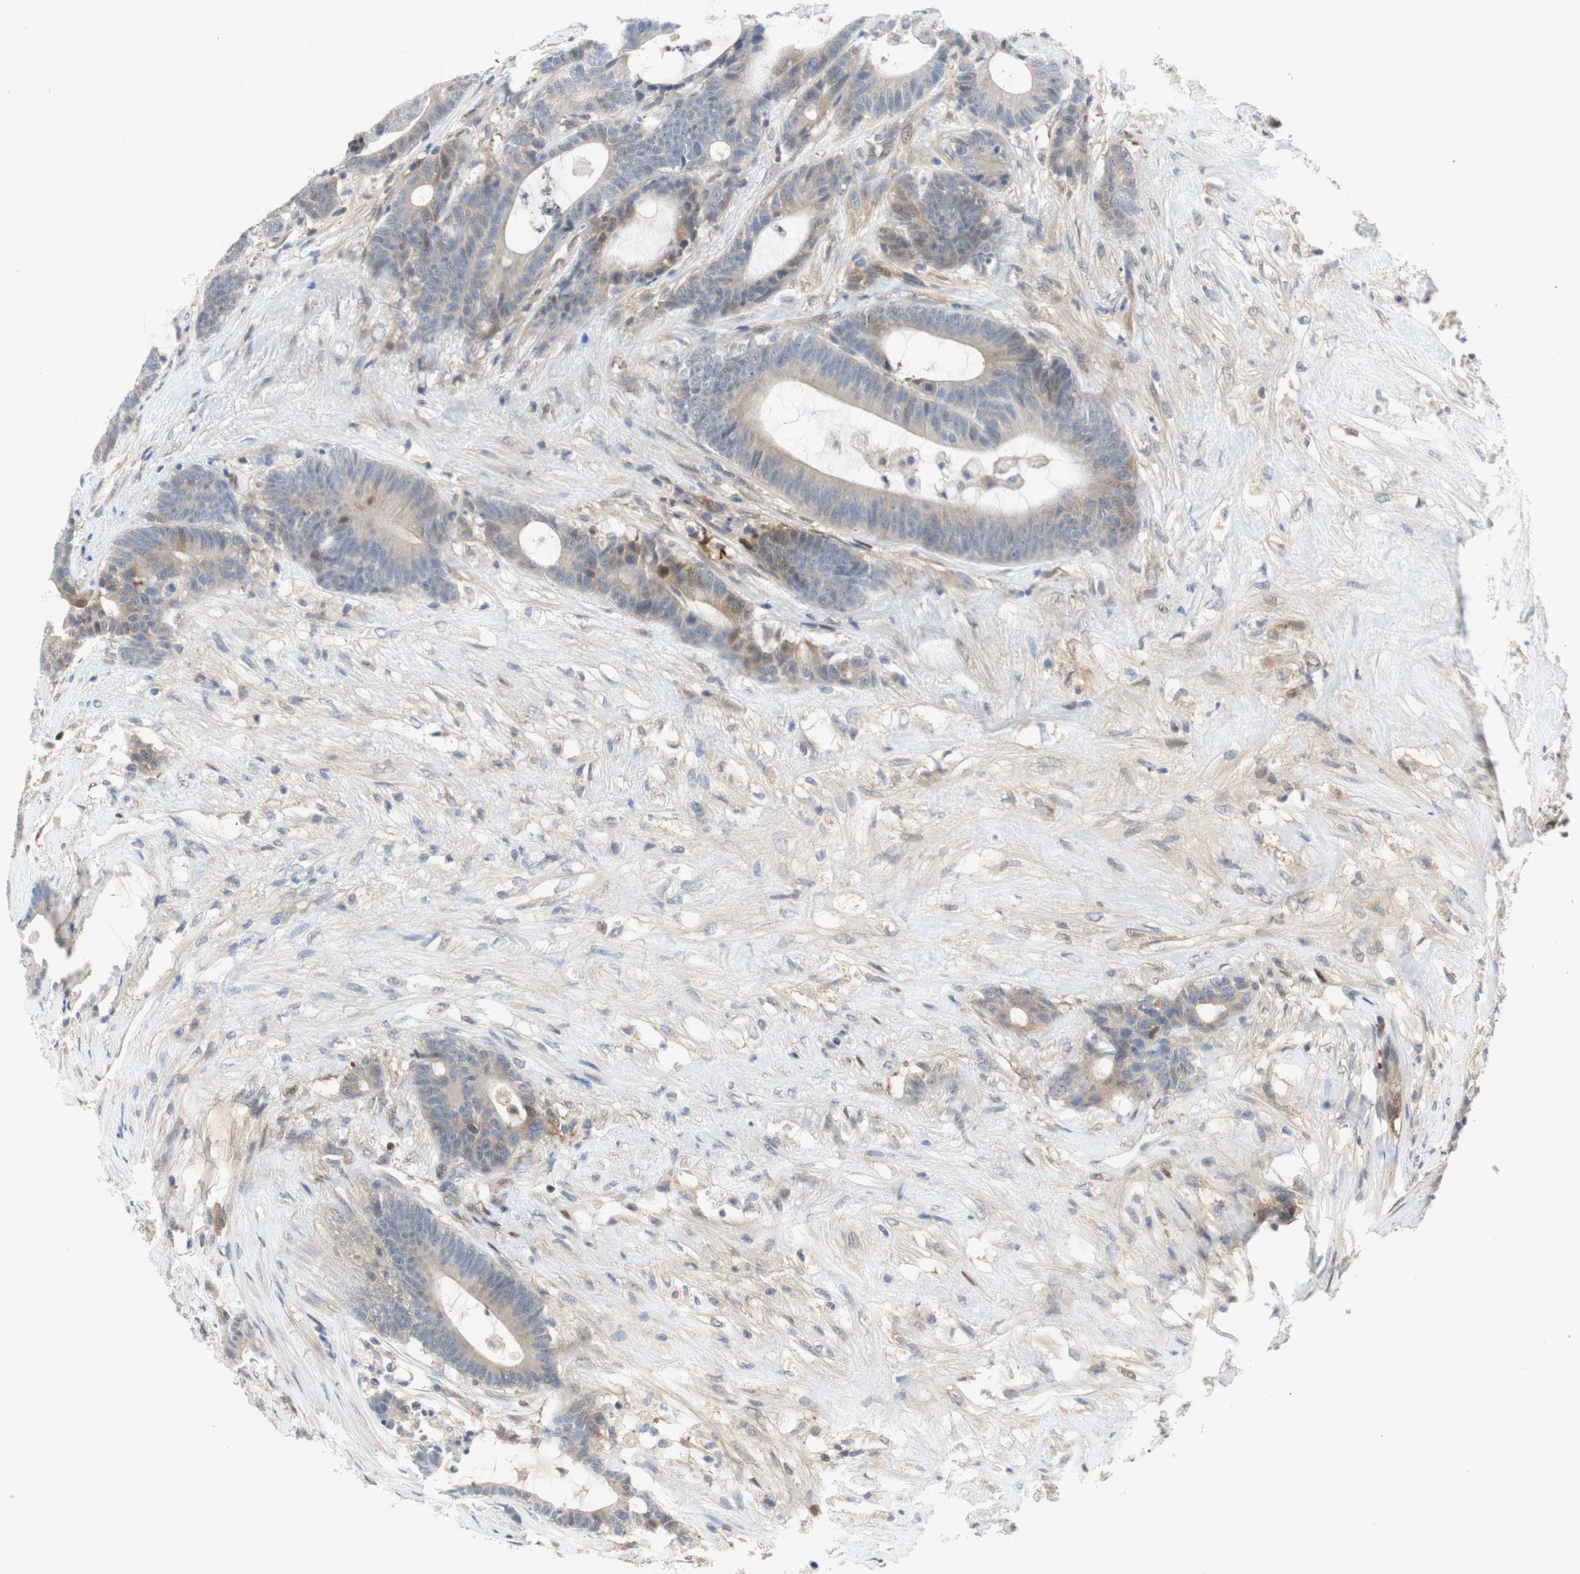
{"staining": {"intensity": "weak", "quantity": "25%-75%", "location": "cytoplasmic/membranous"}, "tissue": "colorectal cancer", "cell_type": "Tumor cells", "image_type": "cancer", "snomed": [{"axis": "morphology", "description": "Adenocarcinoma, NOS"}, {"axis": "topography", "description": "Colon"}], "caption": "Weak cytoplasmic/membranous expression for a protein is identified in about 25%-75% of tumor cells of colorectal cancer (adenocarcinoma) using IHC.", "gene": "RELB", "patient": {"sex": "female", "age": 84}}